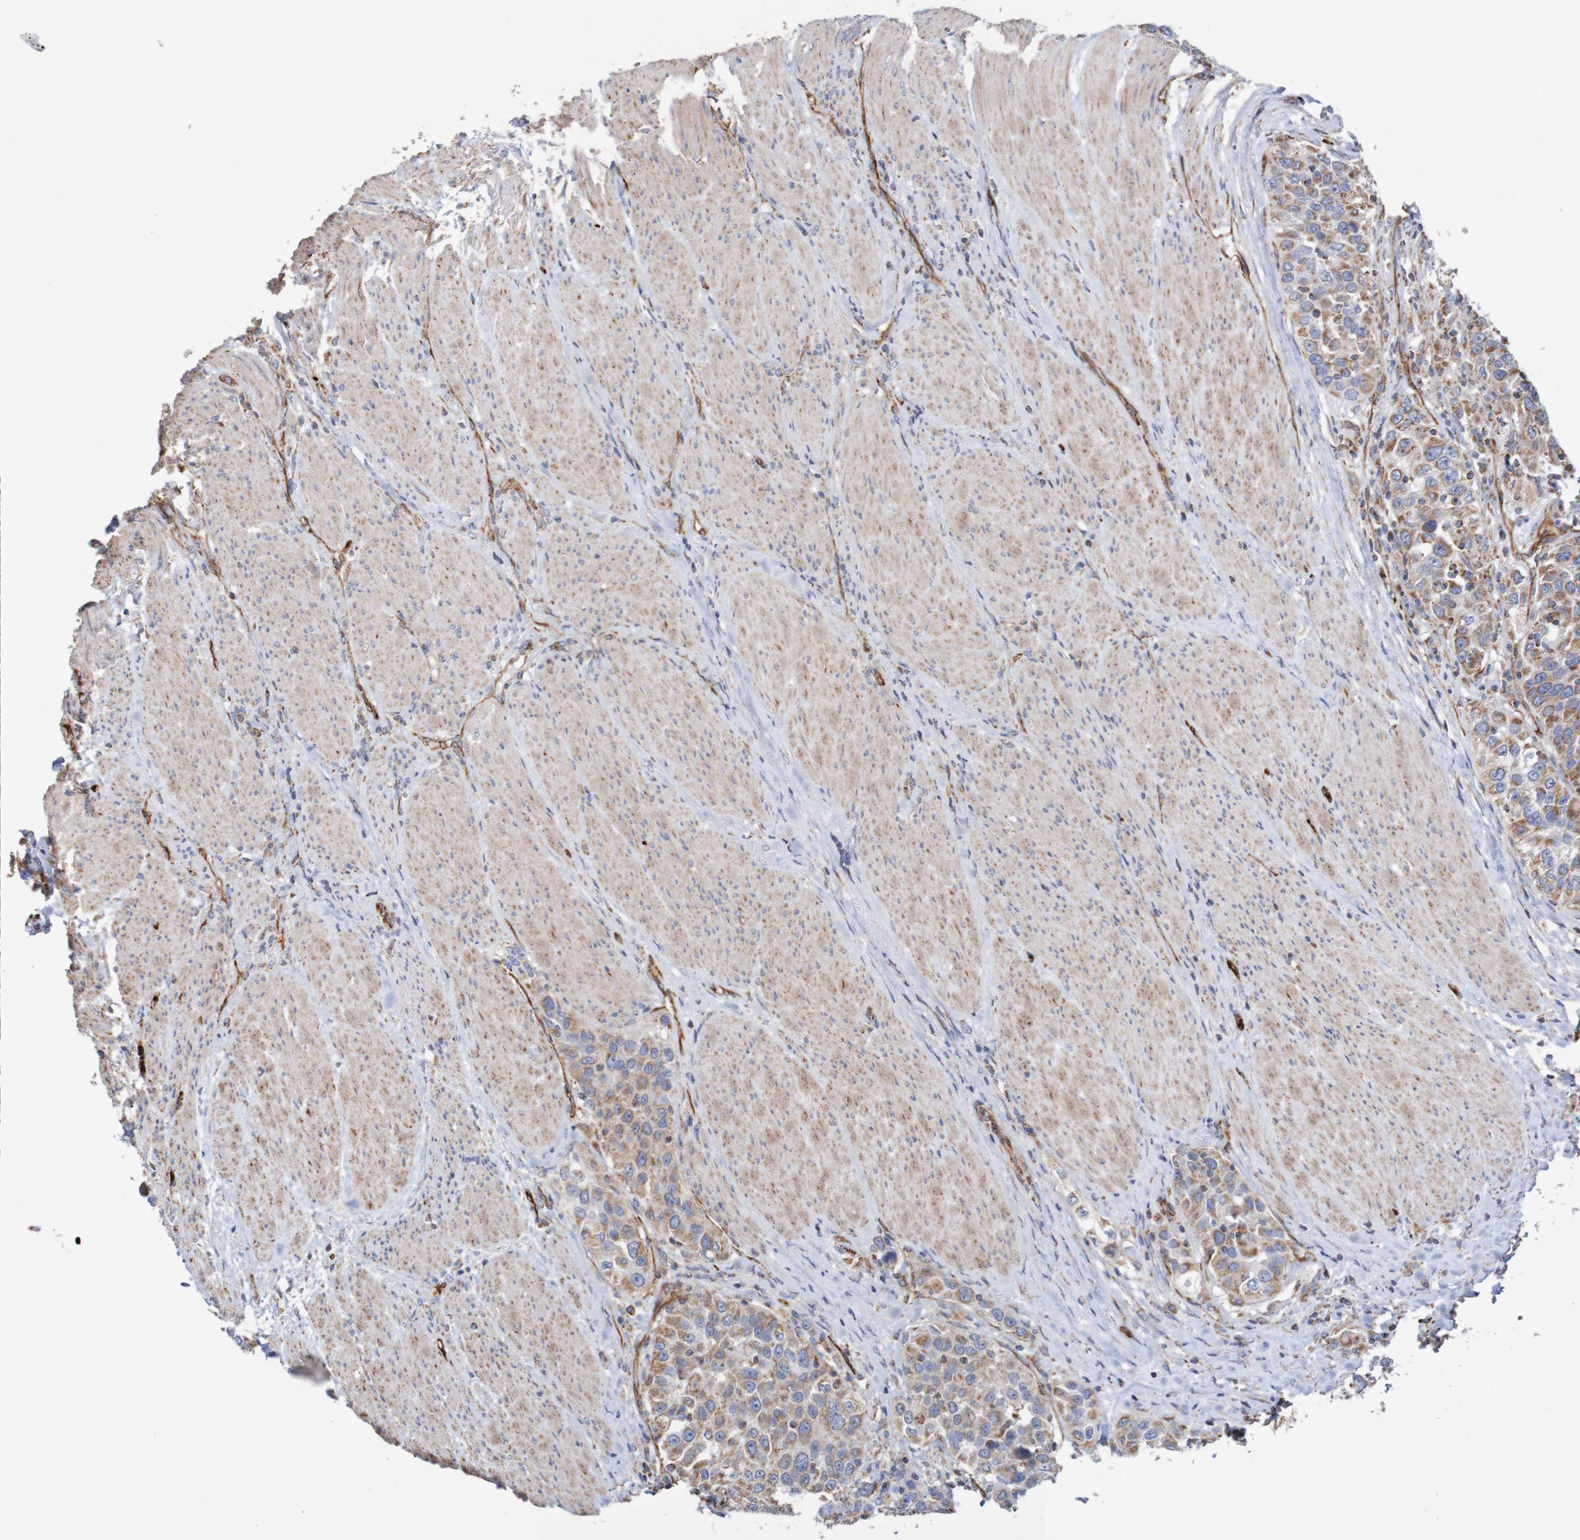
{"staining": {"intensity": "moderate", "quantity": ">75%", "location": "cytoplasmic/membranous"}, "tissue": "urothelial cancer", "cell_type": "Tumor cells", "image_type": "cancer", "snomed": [{"axis": "morphology", "description": "Urothelial carcinoma, High grade"}, {"axis": "topography", "description": "Urinary bladder"}], "caption": "Moderate cytoplasmic/membranous positivity for a protein is present in approximately >75% of tumor cells of urothelial carcinoma (high-grade) using immunohistochemistry (IHC).", "gene": "MMEL1", "patient": {"sex": "female", "age": 80}}